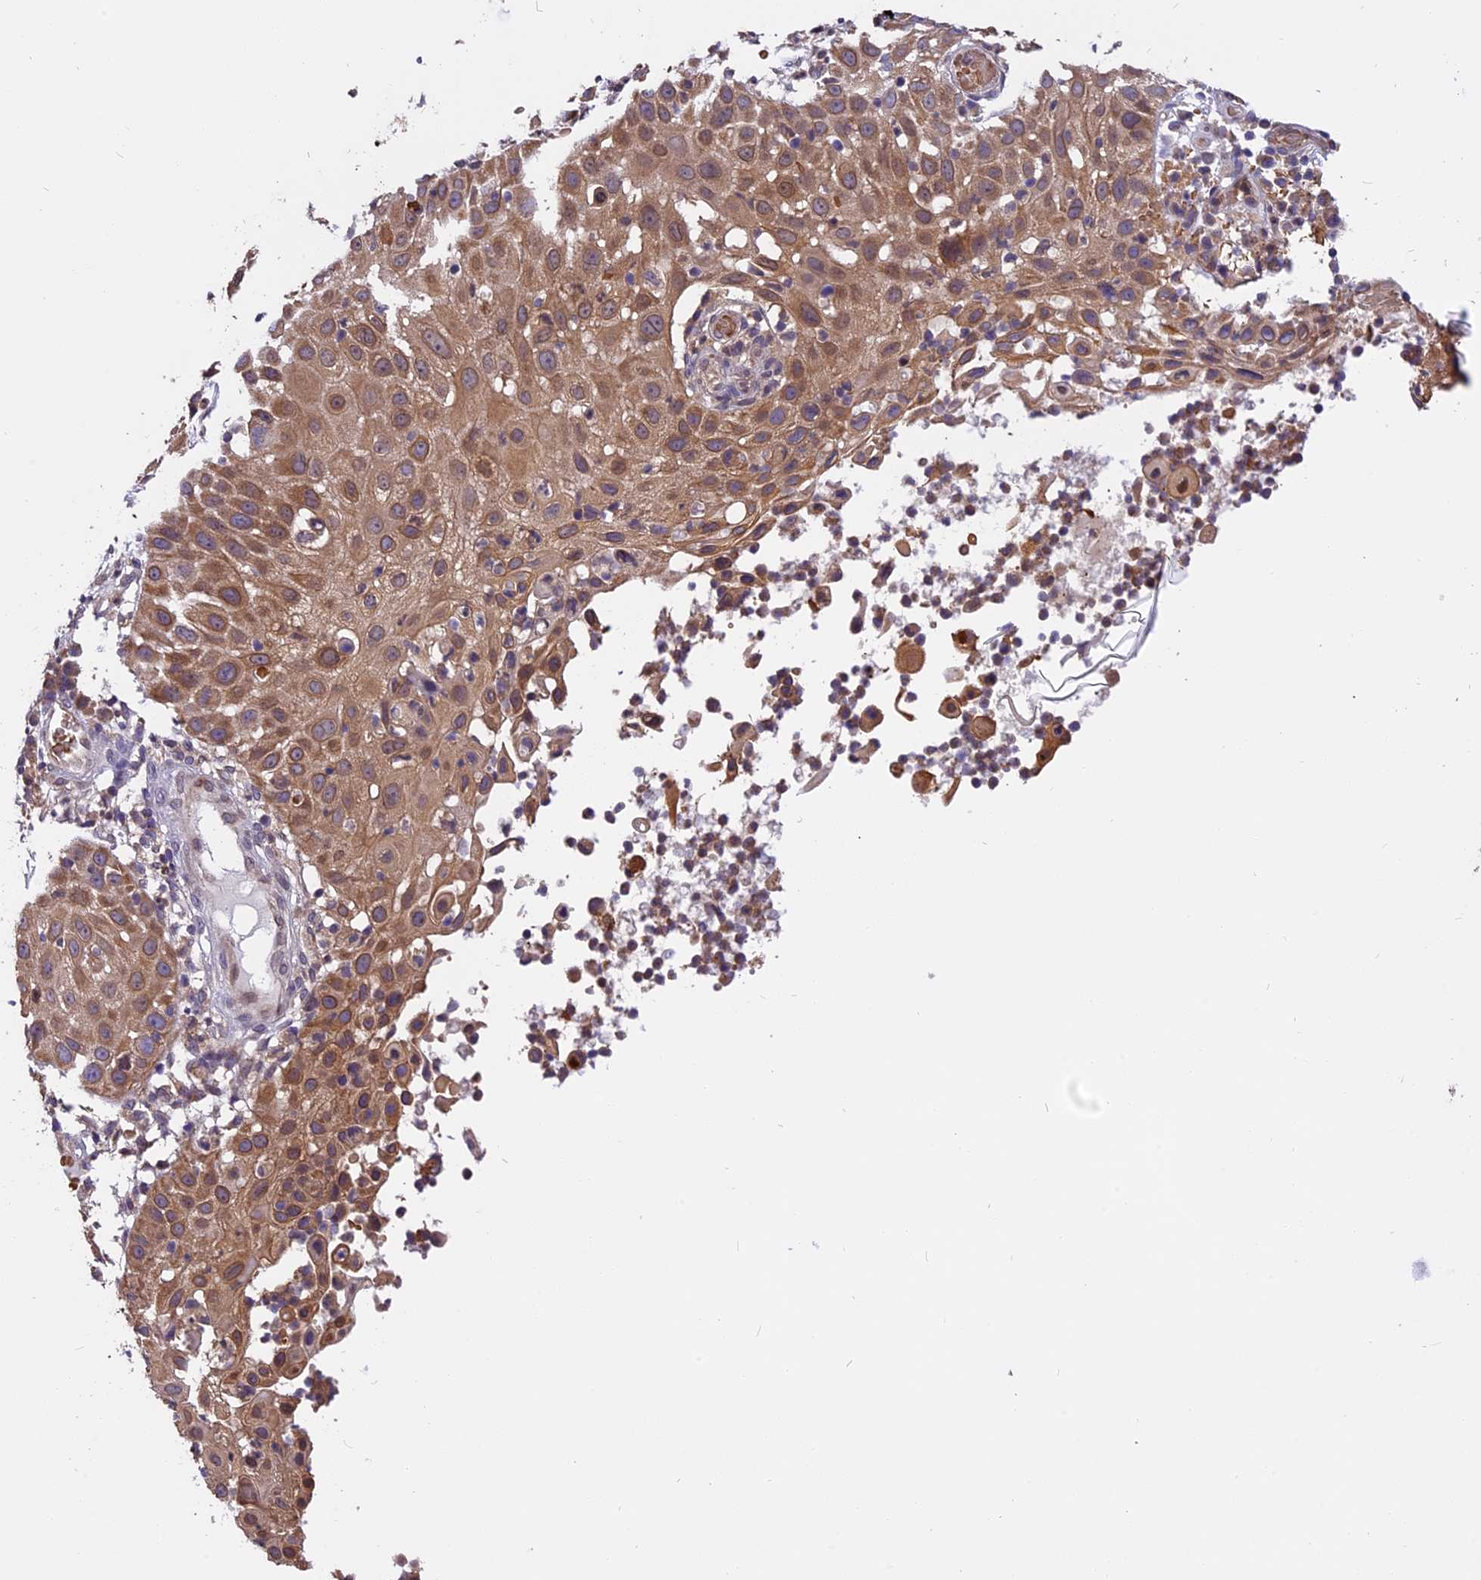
{"staining": {"intensity": "moderate", "quantity": ">75%", "location": "cytoplasmic/membranous"}, "tissue": "skin cancer", "cell_type": "Tumor cells", "image_type": "cancer", "snomed": [{"axis": "morphology", "description": "Squamous cell carcinoma, NOS"}, {"axis": "topography", "description": "Skin"}], "caption": "Moderate cytoplasmic/membranous staining is present in about >75% of tumor cells in skin cancer.", "gene": "CHMP2A", "patient": {"sex": "female", "age": 44}}